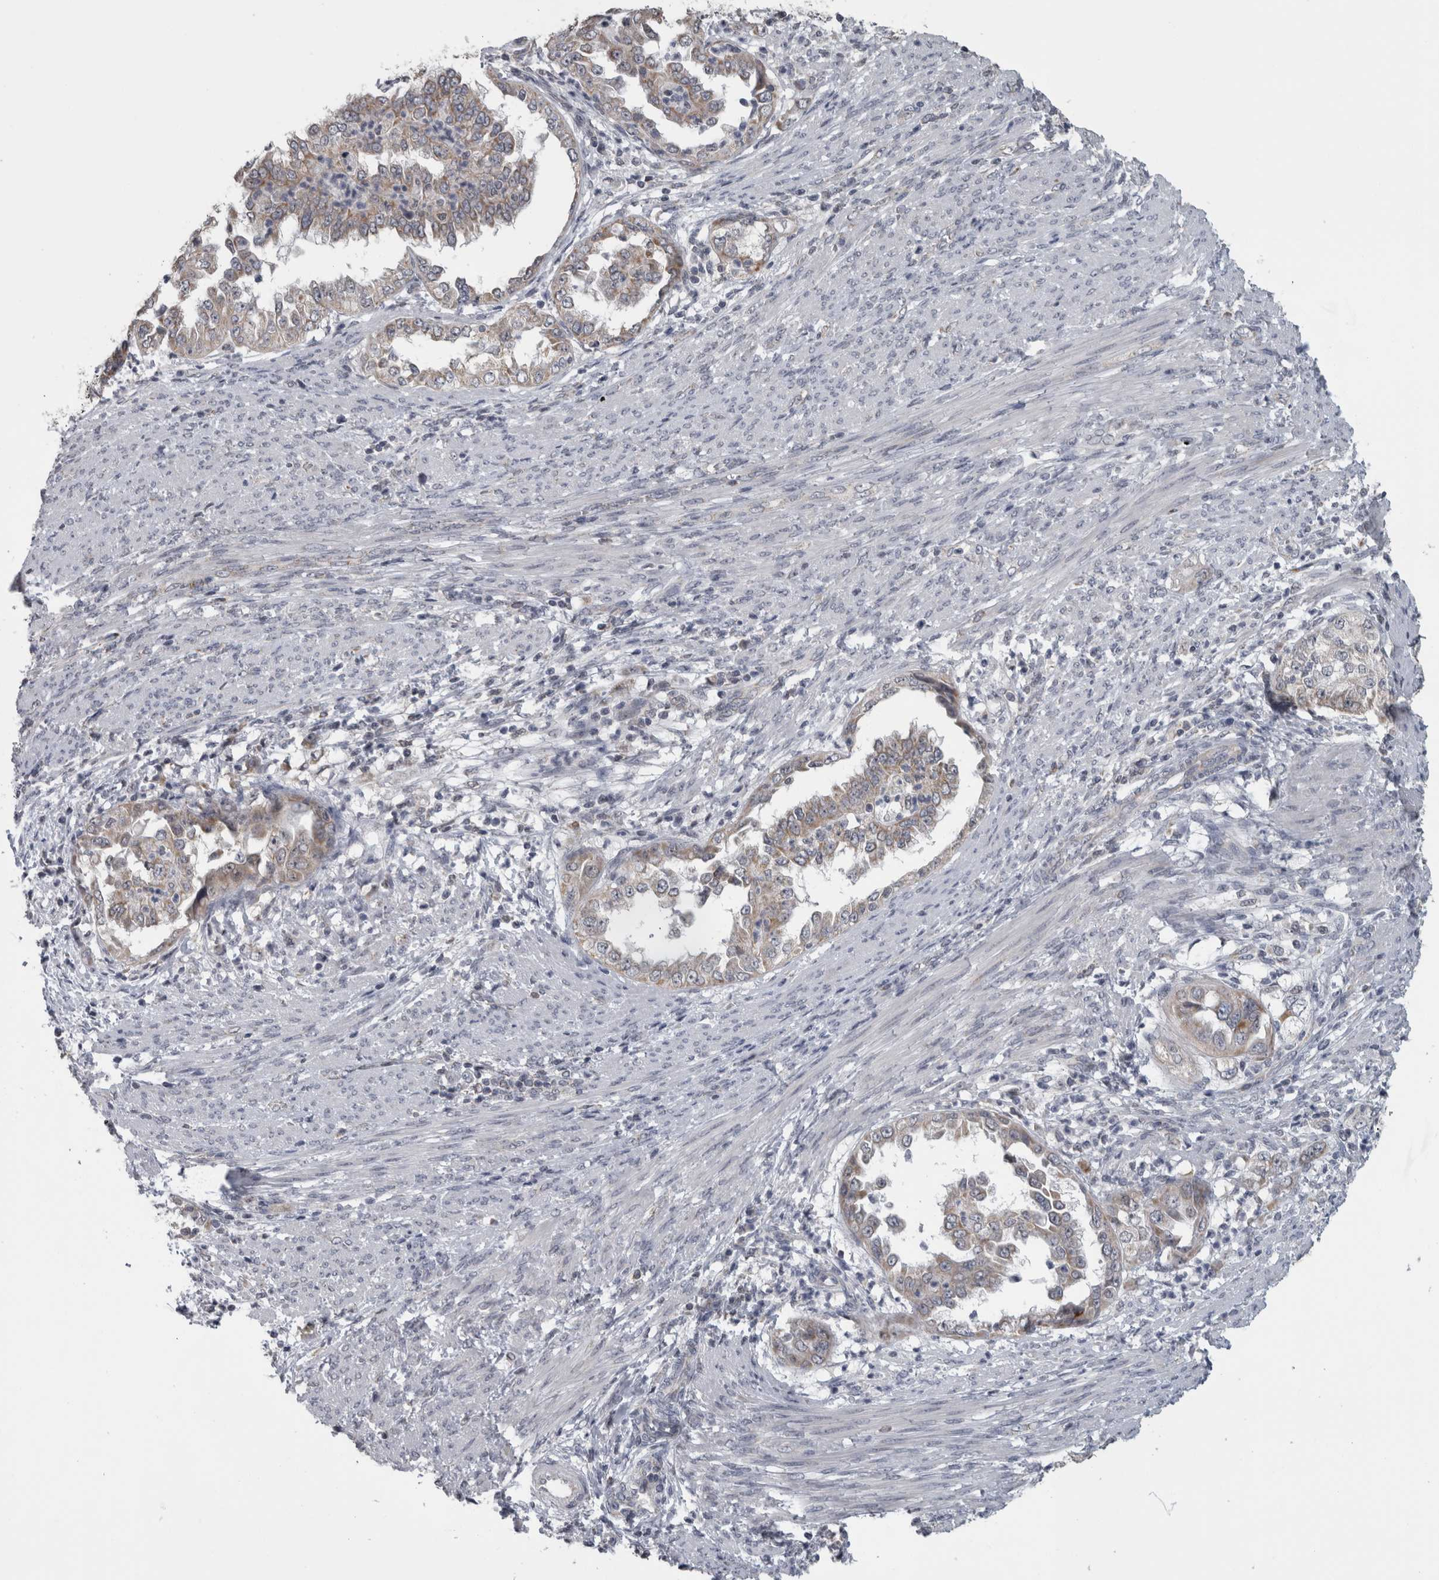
{"staining": {"intensity": "weak", "quantity": "<25%", "location": "cytoplasmic/membranous"}, "tissue": "endometrial cancer", "cell_type": "Tumor cells", "image_type": "cancer", "snomed": [{"axis": "morphology", "description": "Adenocarcinoma, NOS"}, {"axis": "topography", "description": "Endometrium"}], "caption": "DAB immunohistochemical staining of human endometrial cancer reveals no significant positivity in tumor cells.", "gene": "OR2K2", "patient": {"sex": "female", "age": 85}}